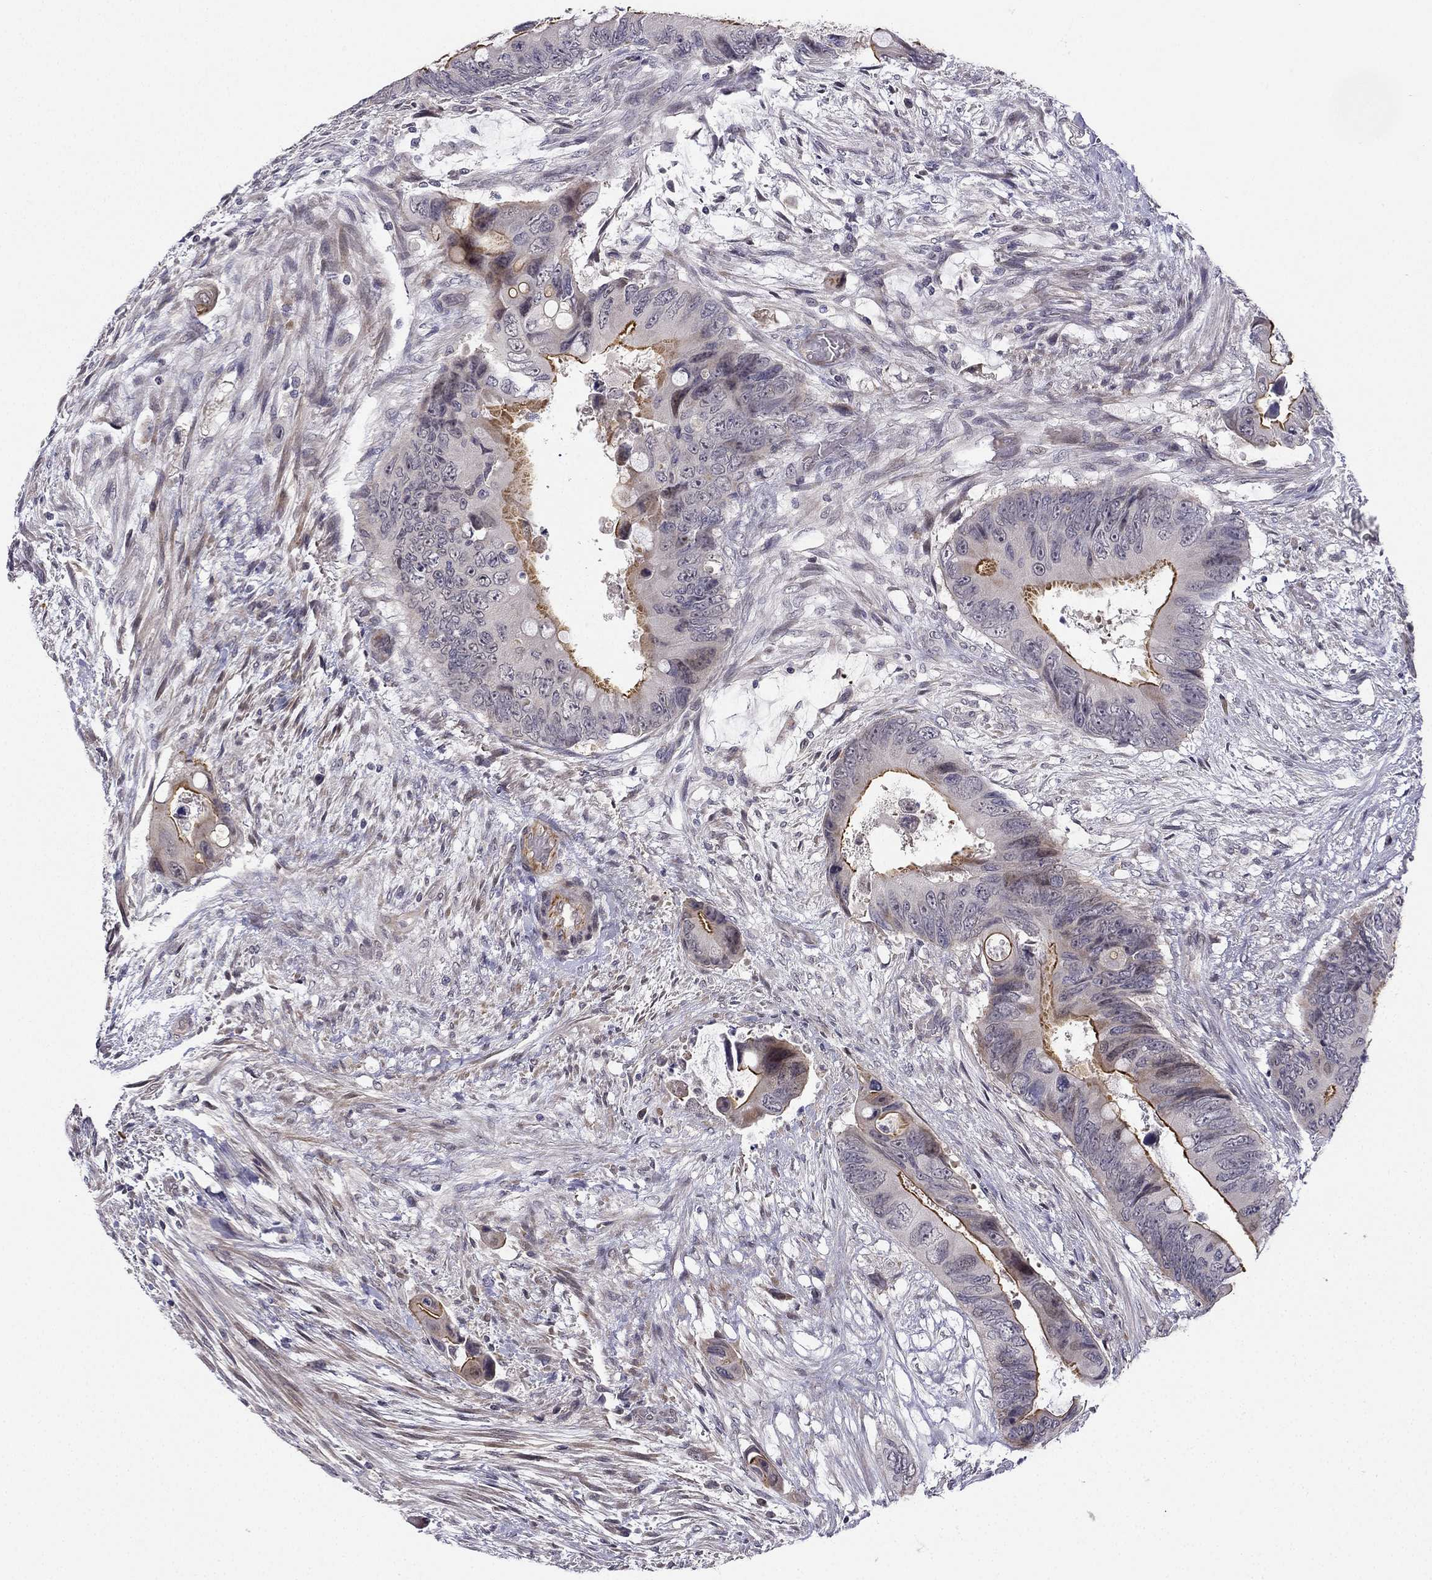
{"staining": {"intensity": "strong", "quantity": "<25%", "location": "cytoplasmic/membranous"}, "tissue": "colorectal cancer", "cell_type": "Tumor cells", "image_type": "cancer", "snomed": [{"axis": "morphology", "description": "Adenocarcinoma, NOS"}, {"axis": "topography", "description": "Rectum"}], "caption": "Immunohistochemical staining of human colorectal adenocarcinoma displays strong cytoplasmic/membranous protein expression in approximately <25% of tumor cells. Immunohistochemistry stains the protein of interest in brown and the nuclei are stained blue.", "gene": "CHST8", "patient": {"sex": "male", "age": 63}}